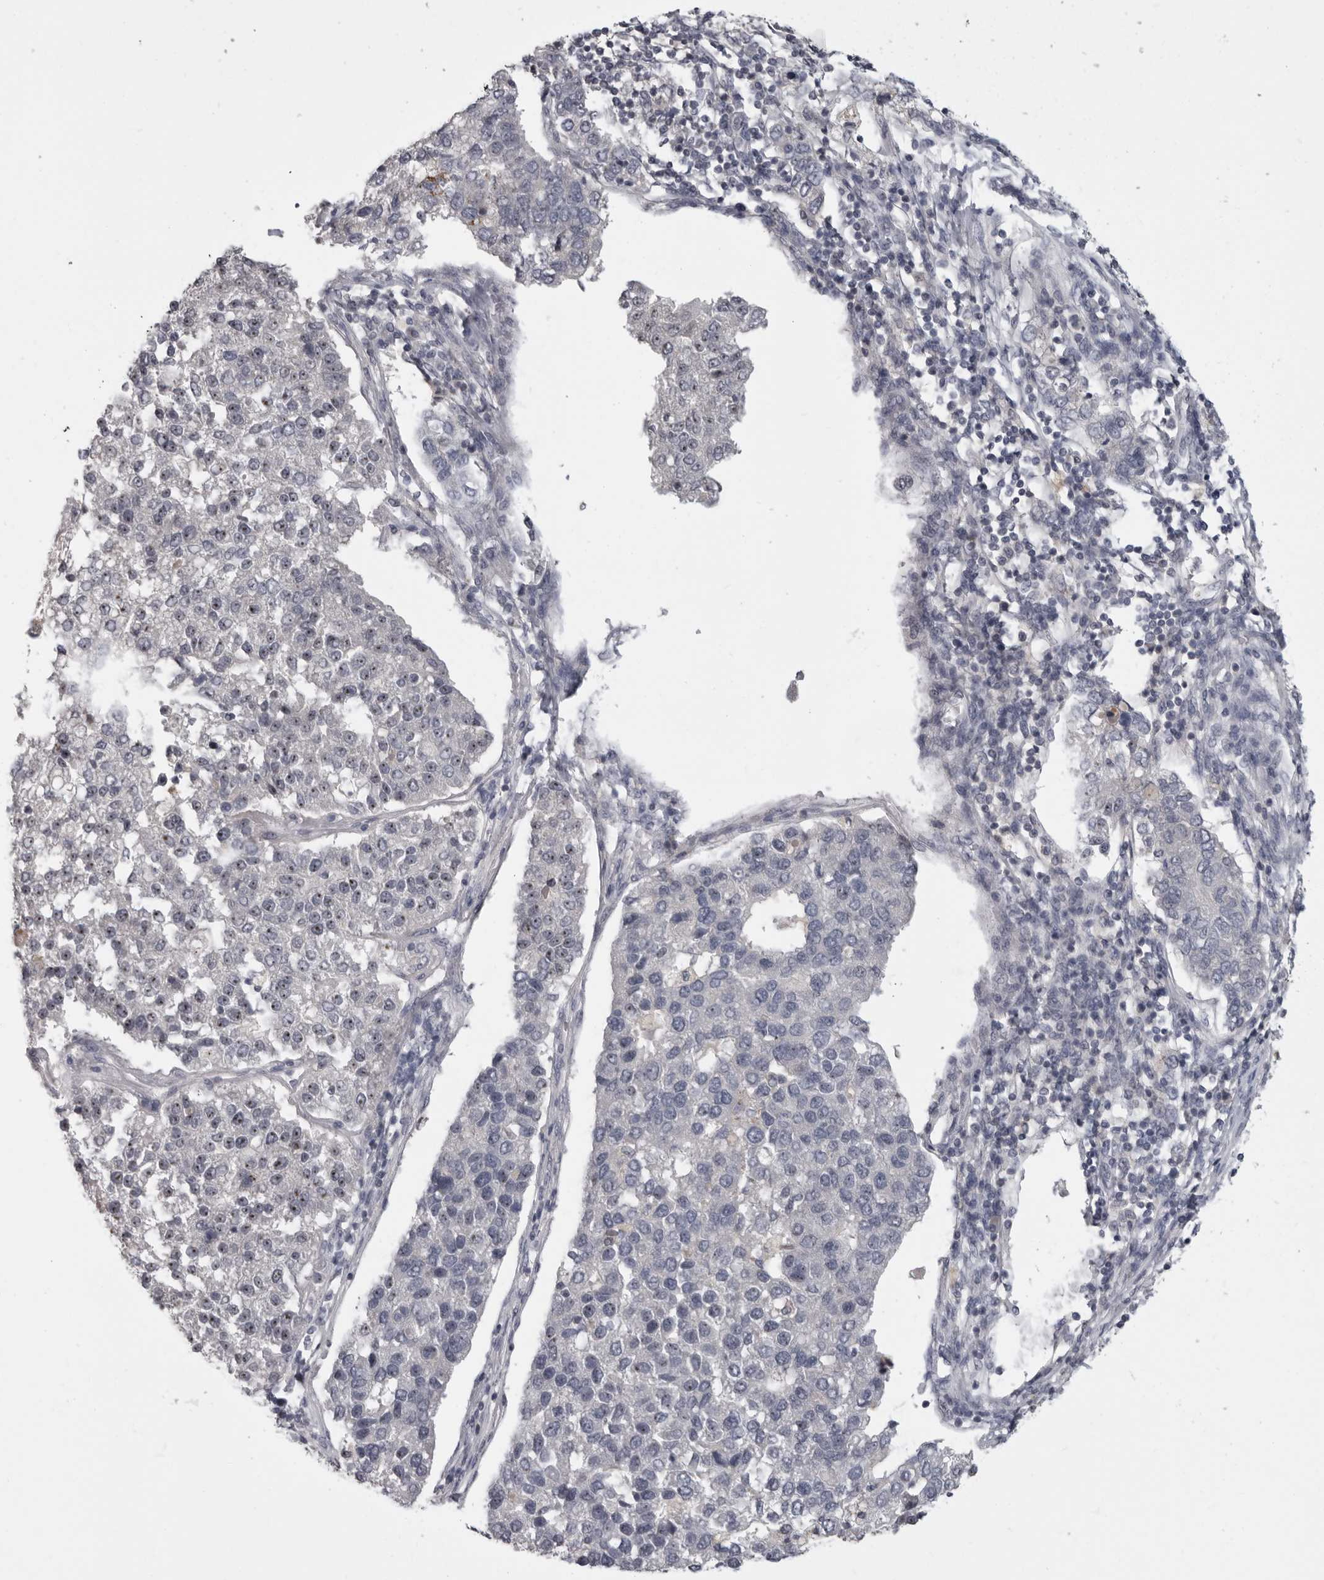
{"staining": {"intensity": "weak", "quantity": "<25%", "location": "nuclear"}, "tissue": "pancreatic cancer", "cell_type": "Tumor cells", "image_type": "cancer", "snomed": [{"axis": "morphology", "description": "Adenocarcinoma, NOS"}, {"axis": "topography", "description": "Pancreas"}], "caption": "Pancreatic adenocarcinoma was stained to show a protein in brown. There is no significant positivity in tumor cells.", "gene": "MRTO4", "patient": {"sex": "female", "age": 61}}